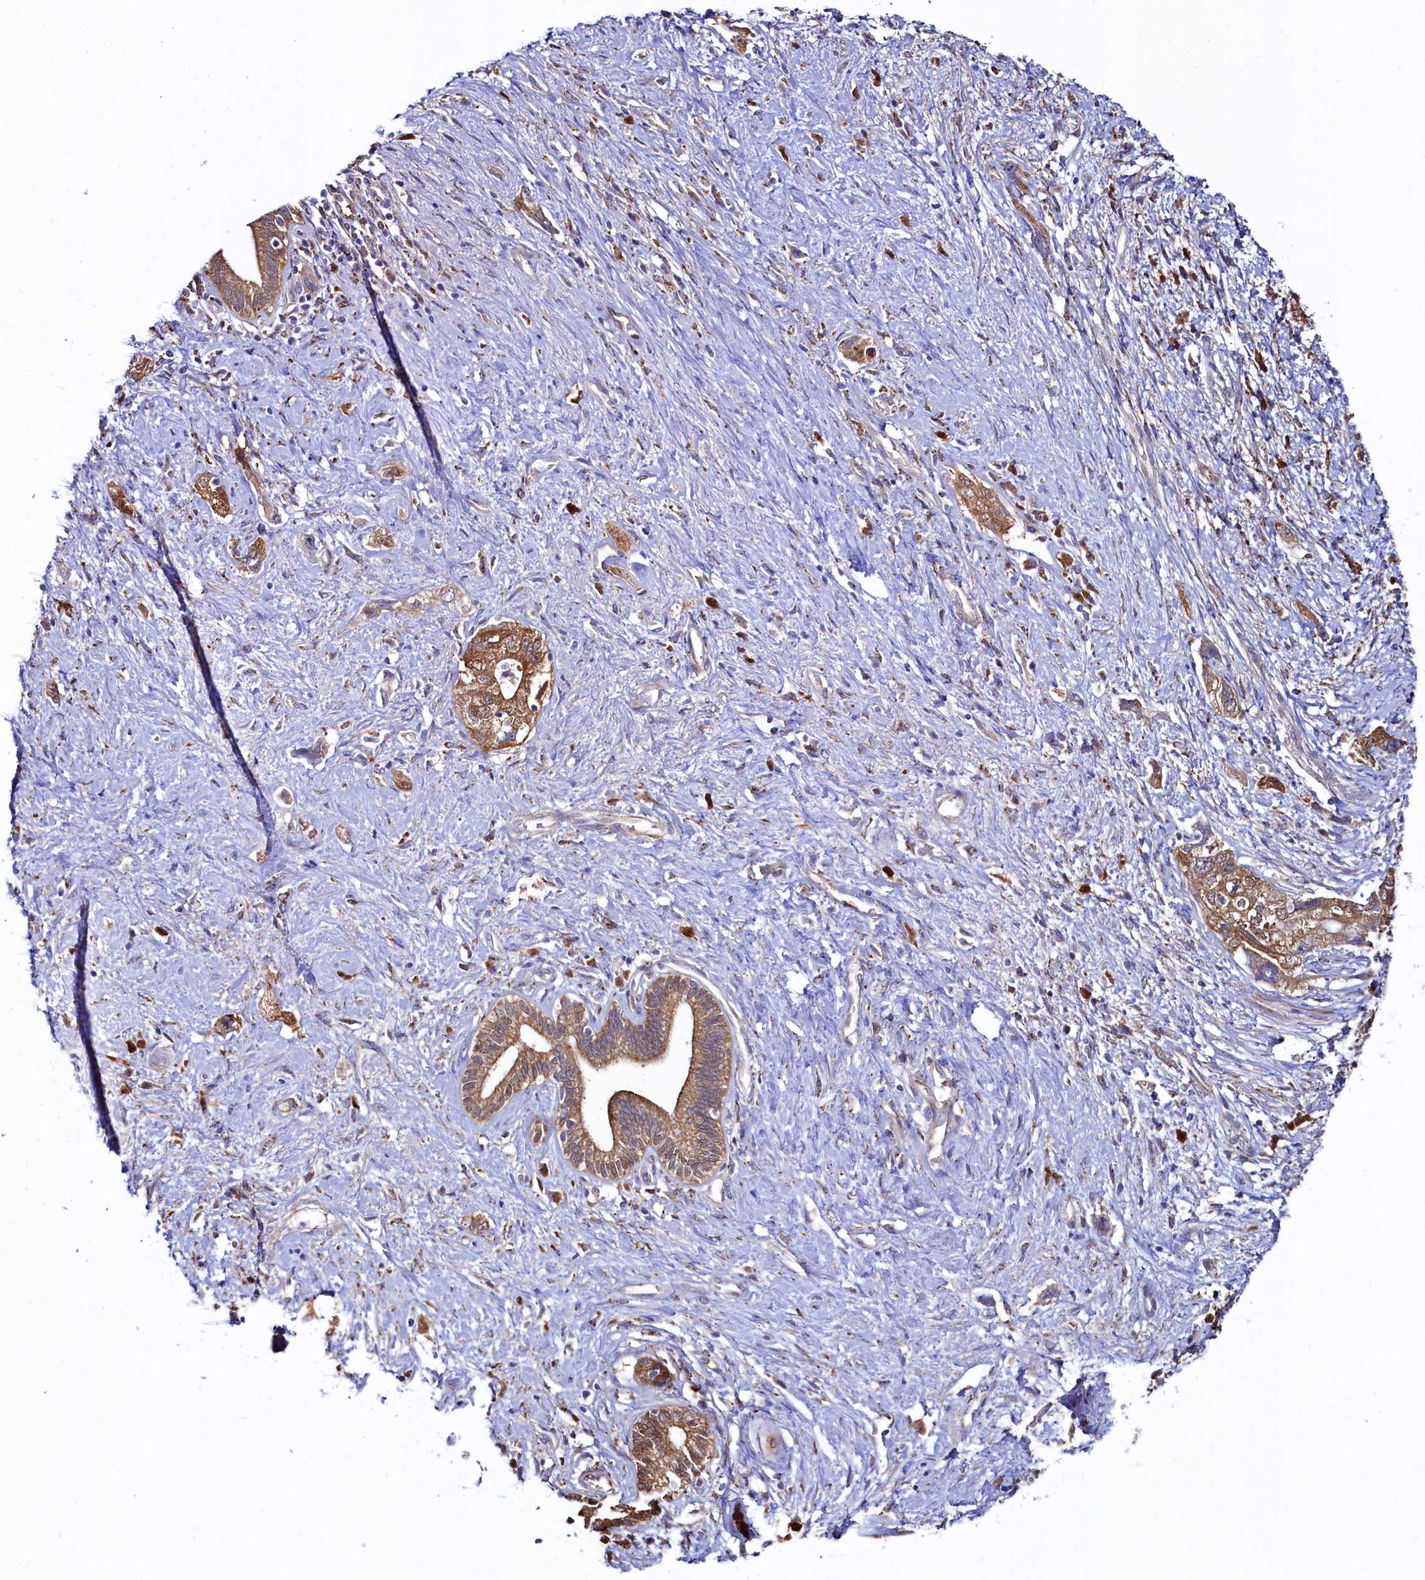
{"staining": {"intensity": "moderate", "quantity": ">75%", "location": "cytoplasmic/membranous"}, "tissue": "pancreatic cancer", "cell_type": "Tumor cells", "image_type": "cancer", "snomed": [{"axis": "morphology", "description": "Adenocarcinoma, NOS"}, {"axis": "topography", "description": "Pancreas"}], "caption": "Pancreatic adenocarcinoma stained with IHC exhibits moderate cytoplasmic/membranous staining in approximately >75% of tumor cells. The protein of interest is stained brown, and the nuclei are stained in blue (DAB (3,3'-diaminobenzidine) IHC with brightfield microscopy, high magnification).", "gene": "ASTE1", "patient": {"sex": "female", "age": 73}}